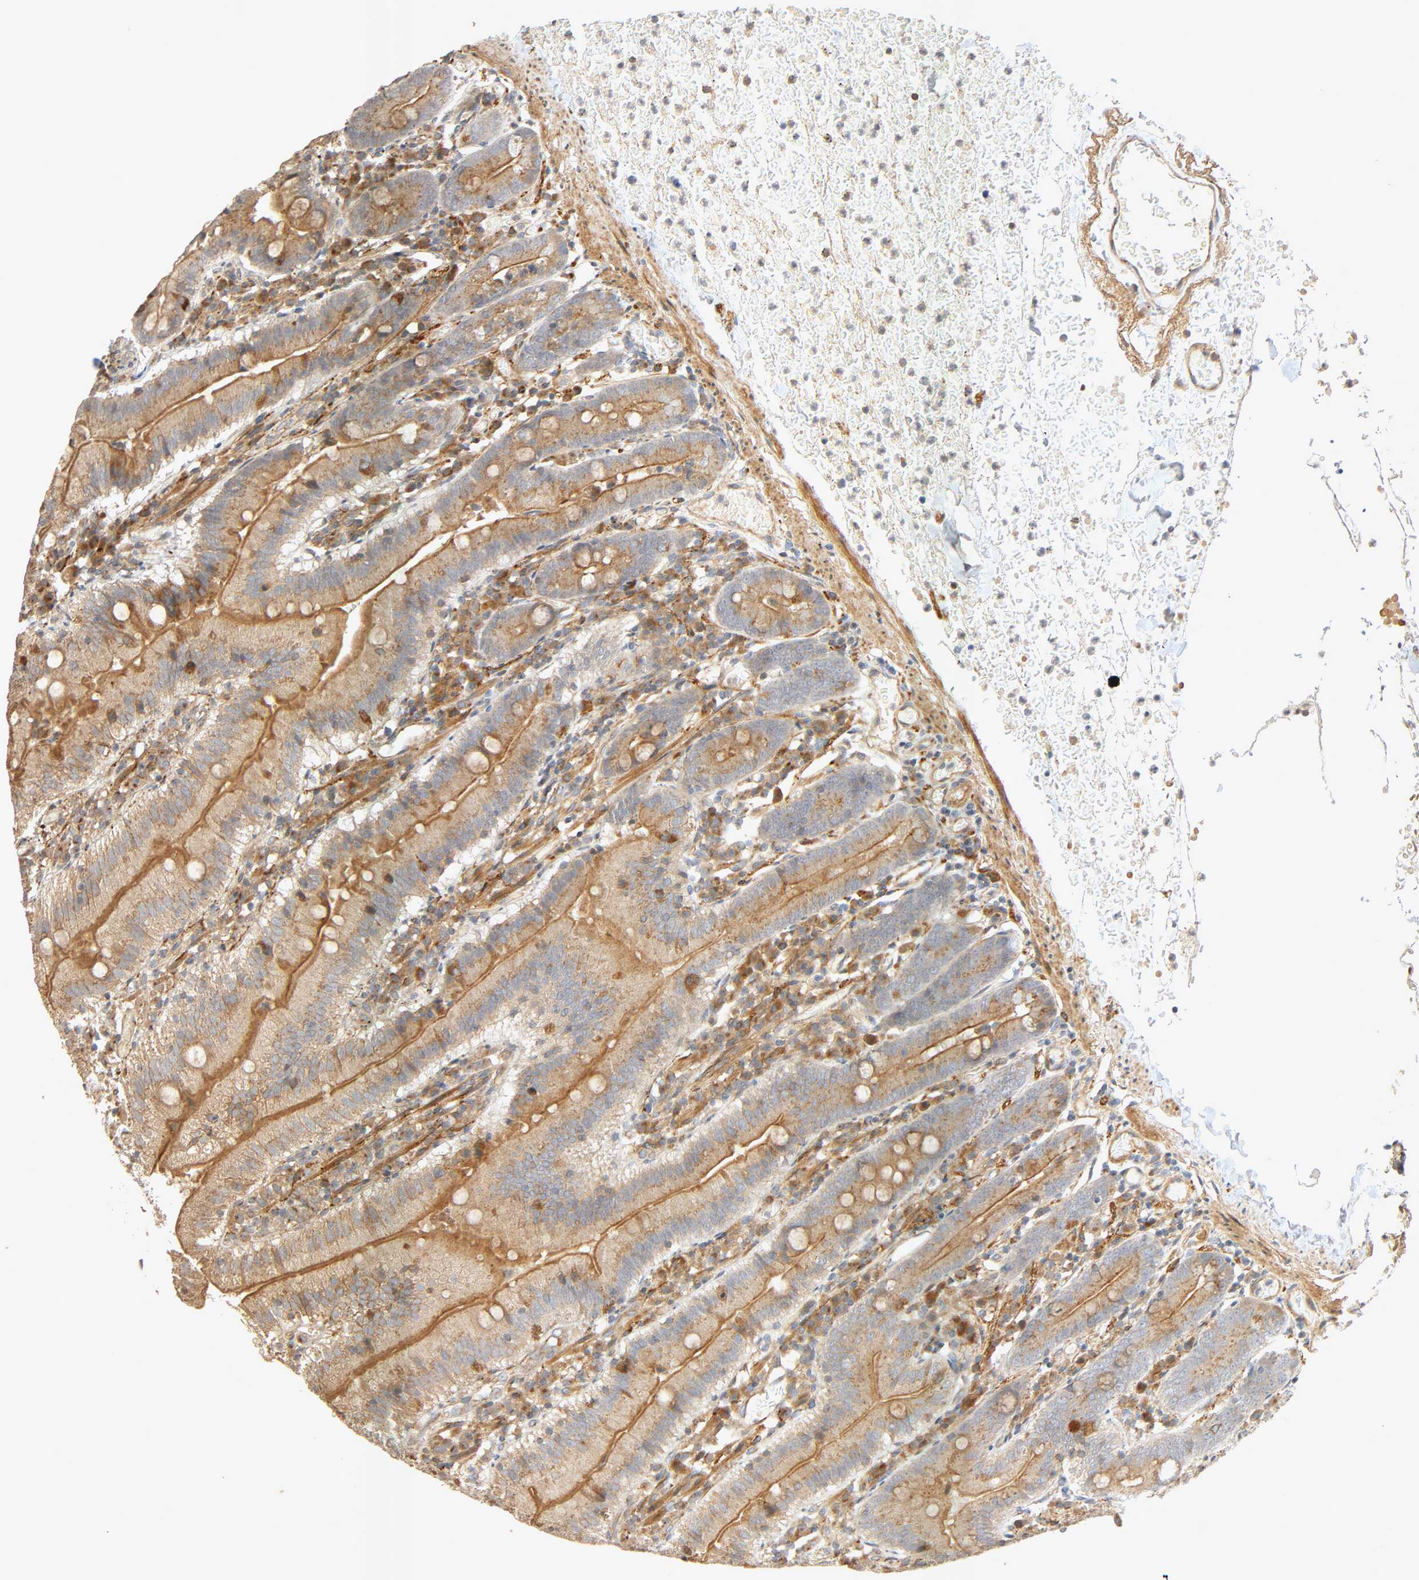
{"staining": {"intensity": "moderate", "quantity": ">75%", "location": "cytoplasmic/membranous"}, "tissue": "small intestine", "cell_type": "Glandular cells", "image_type": "normal", "snomed": [{"axis": "morphology", "description": "Normal tissue, NOS"}, {"axis": "topography", "description": "Small intestine"}], "caption": "Immunohistochemistry (IHC) of normal human small intestine exhibits medium levels of moderate cytoplasmic/membranous positivity in approximately >75% of glandular cells.", "gene": "SGSM1", "patient": {"sex": "male", "age": 71}}